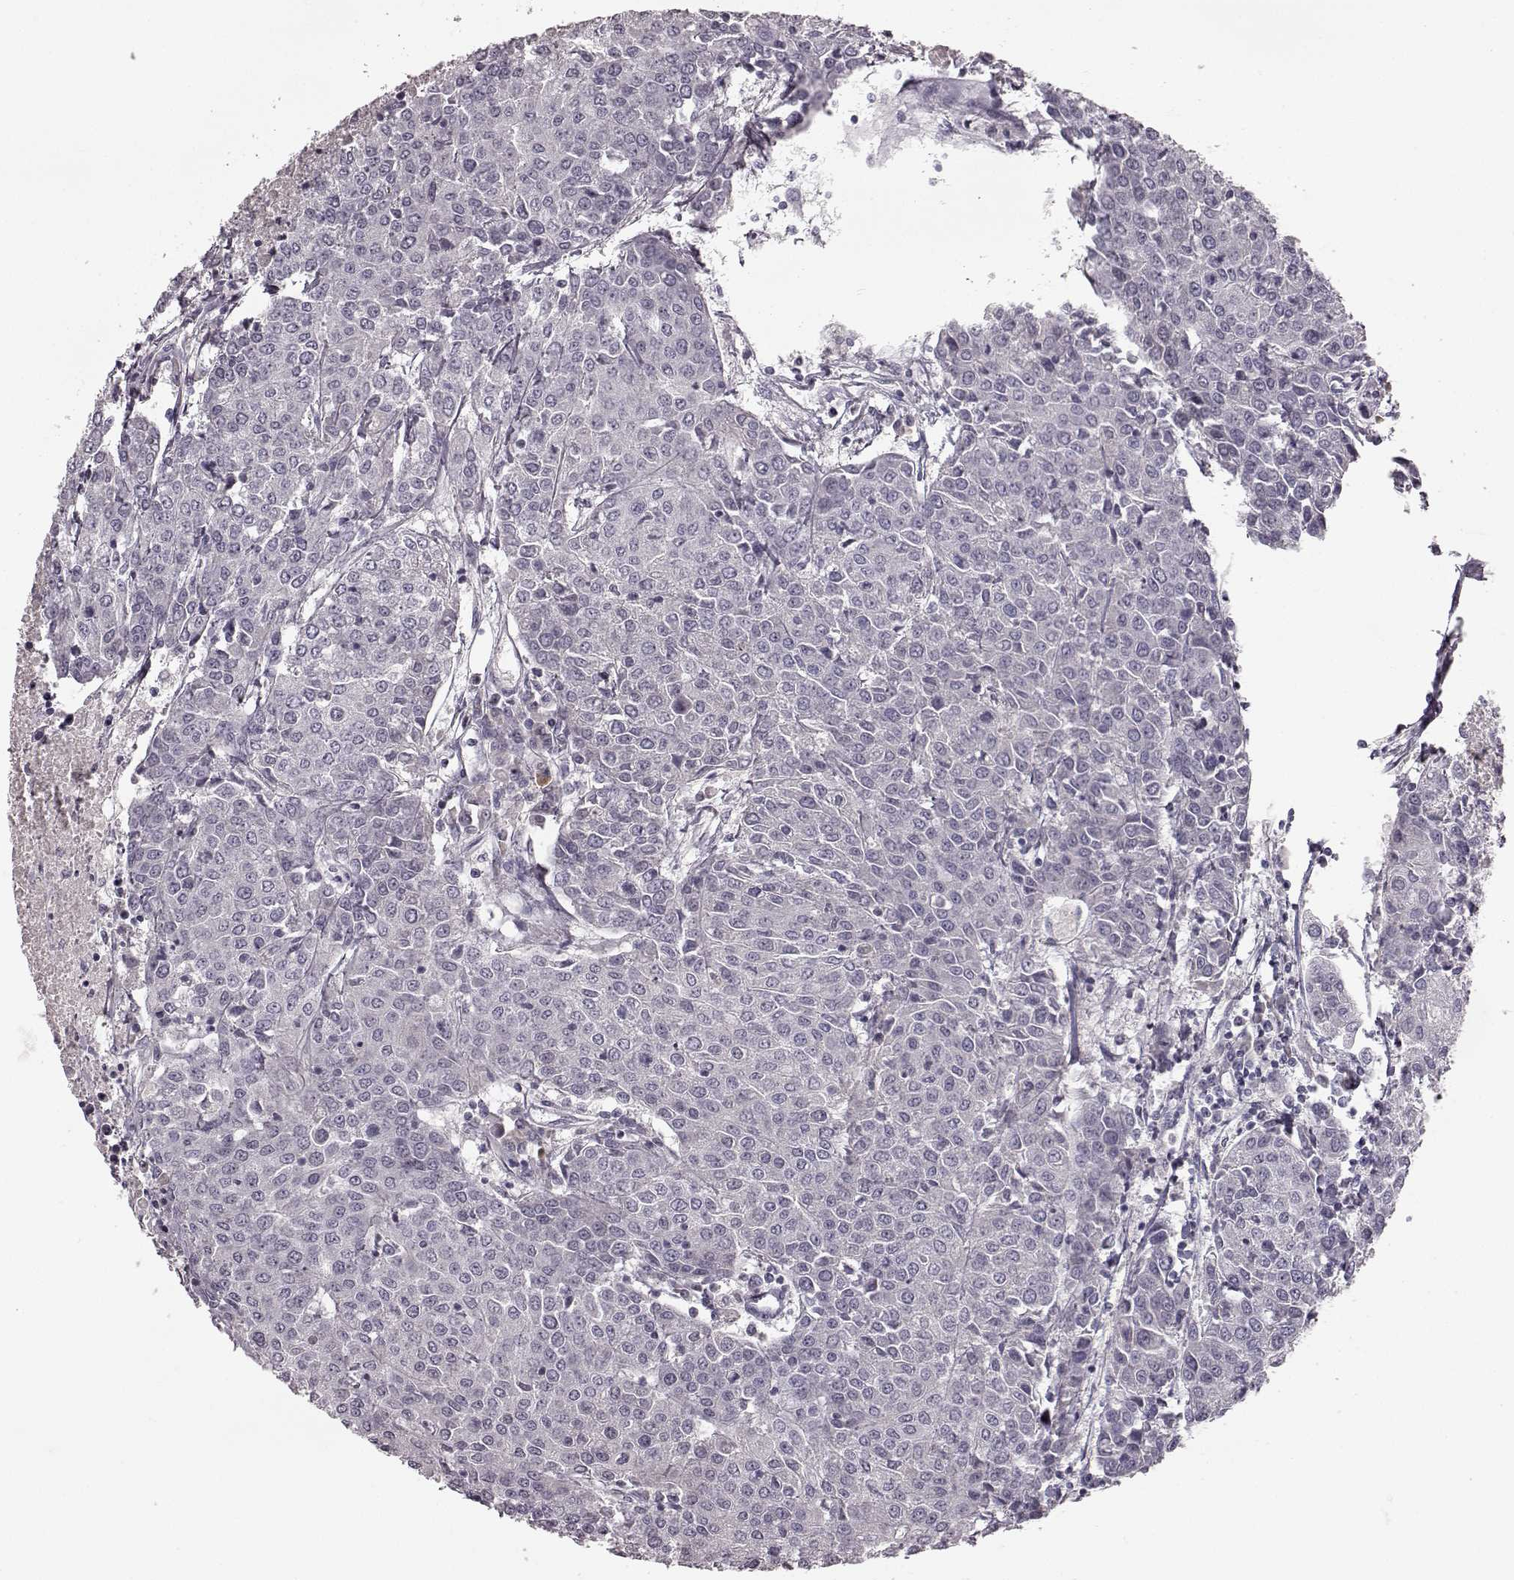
{"staining": {"intensity": "negative", "quantity": "none", "location": "none"}, "tissue": "urothelial cancer", "cell_type": "Tumor cells", "image_type": "cancer", "snomed": [{"axis": "morphology", "description": "Urothelial carcinoma, High grade"}, {"axis": "topography", "description": "Urinary bladder"}], "caption": "Tumor cells show no significant protein expression in high-grade urothelial carcinoma.", "gene": "MIA", "patient": {"sex": "female", "age": 85}}